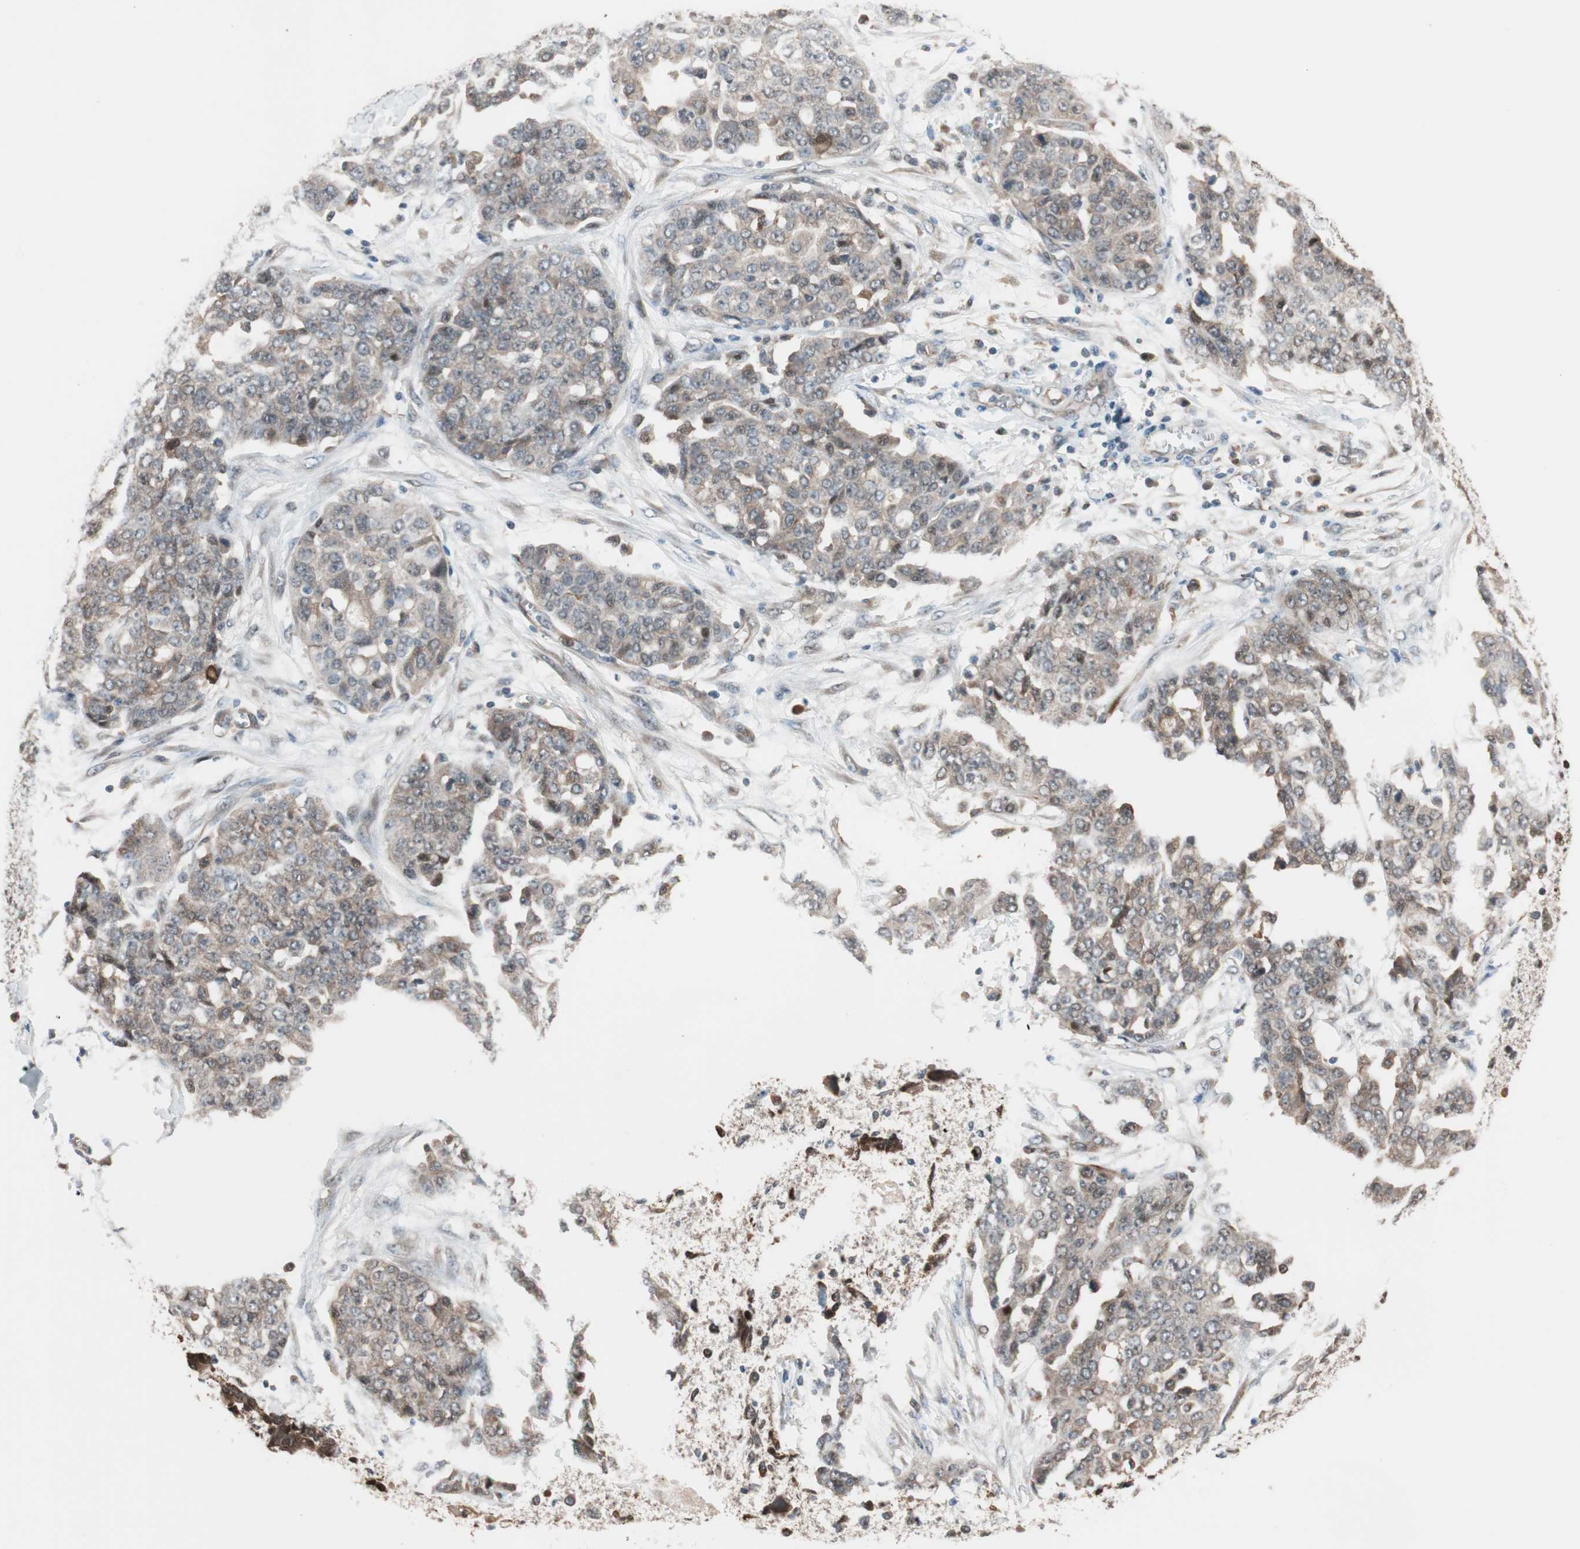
{"staining": {"intensity": "weak", "quantity": "25%-75%", "location": "cytoplasmic/membranous,nuclear"}, "tissue": "ovarian cancer", "cell_type": "Tumor cells", "image_type": "cancer", "snomed": [{"axis": "morphology", "description": "Cystadenocarcinoma, serous, NOS"}, {"axis": "topography", "description": "Soft tissue"}, {"axis": "topography", "description": "Ovary"}], "caption": "Immunohistochemistry (IHC) of ovarian cancer (serous cystadenocarcinoma) shows low levels of weak cytoplasmic/membranous and nuclear positivity in about 25%-75% of tumor cells.", "gene": "PIK3R3", "patient": {"sex": "female", "age": 57}}